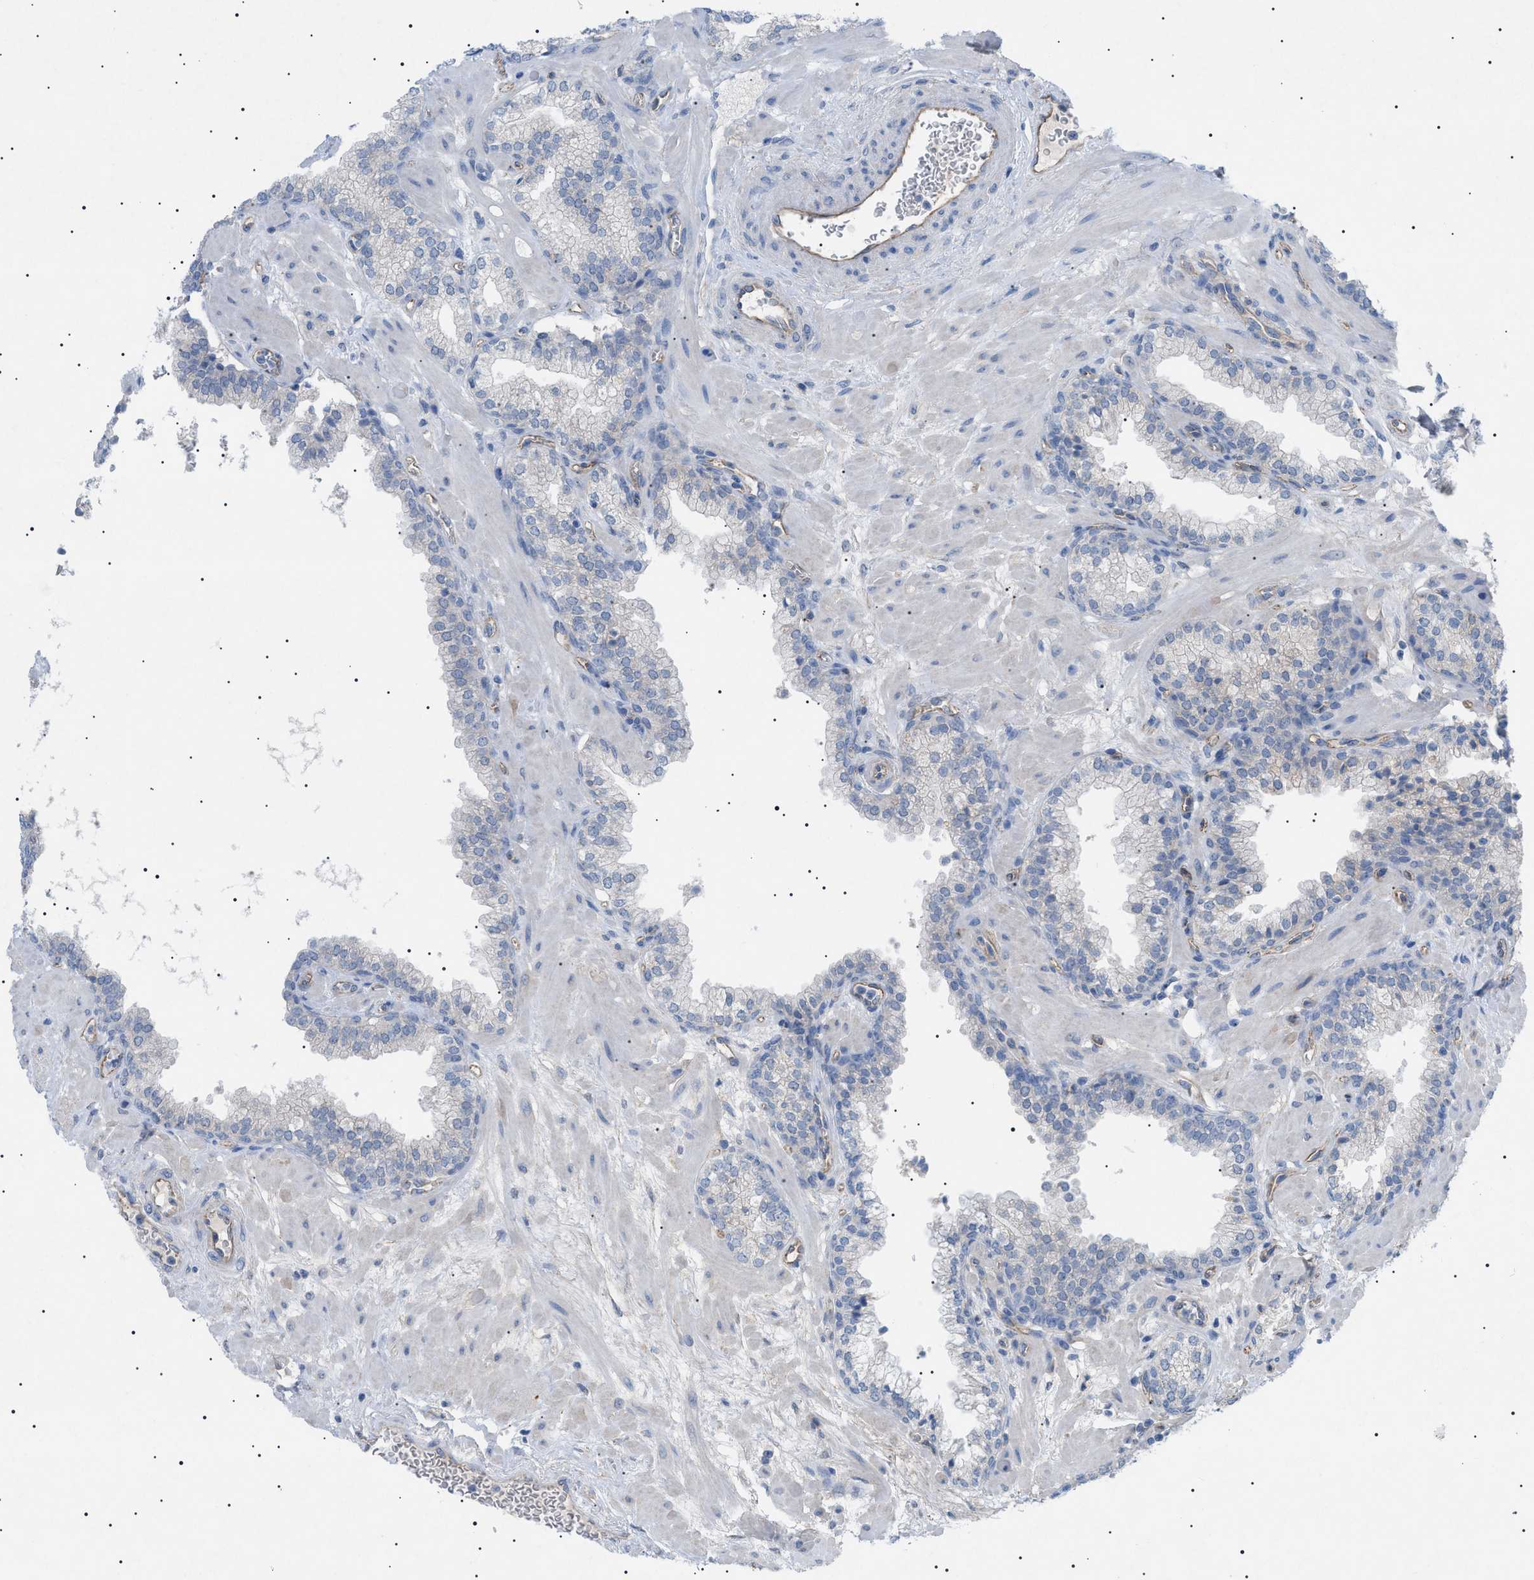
{"staining": {"intensity": "negative", "quantity": "none", "location": "none"}, "tissue": "prostate", "cell_type": "Glandular cells", "image_type": "normal", "snomed": [{"axis": "morphology", "description": "Normal tissue, NOS"}, {"axis": "morphology", "description": "Urothelial carcinoma, Low grade"}, {"axis": "topography", "description": "Urinary bladder"}, {"axis": "topography", "description": "Prostate"}], "caption": "IHC micrograph of benign prostate stained for a protein (brown), which displays no staining in glandular cells.", "gene": "ADAMTS1", "patient": {"sex": "male", "age": 60}}